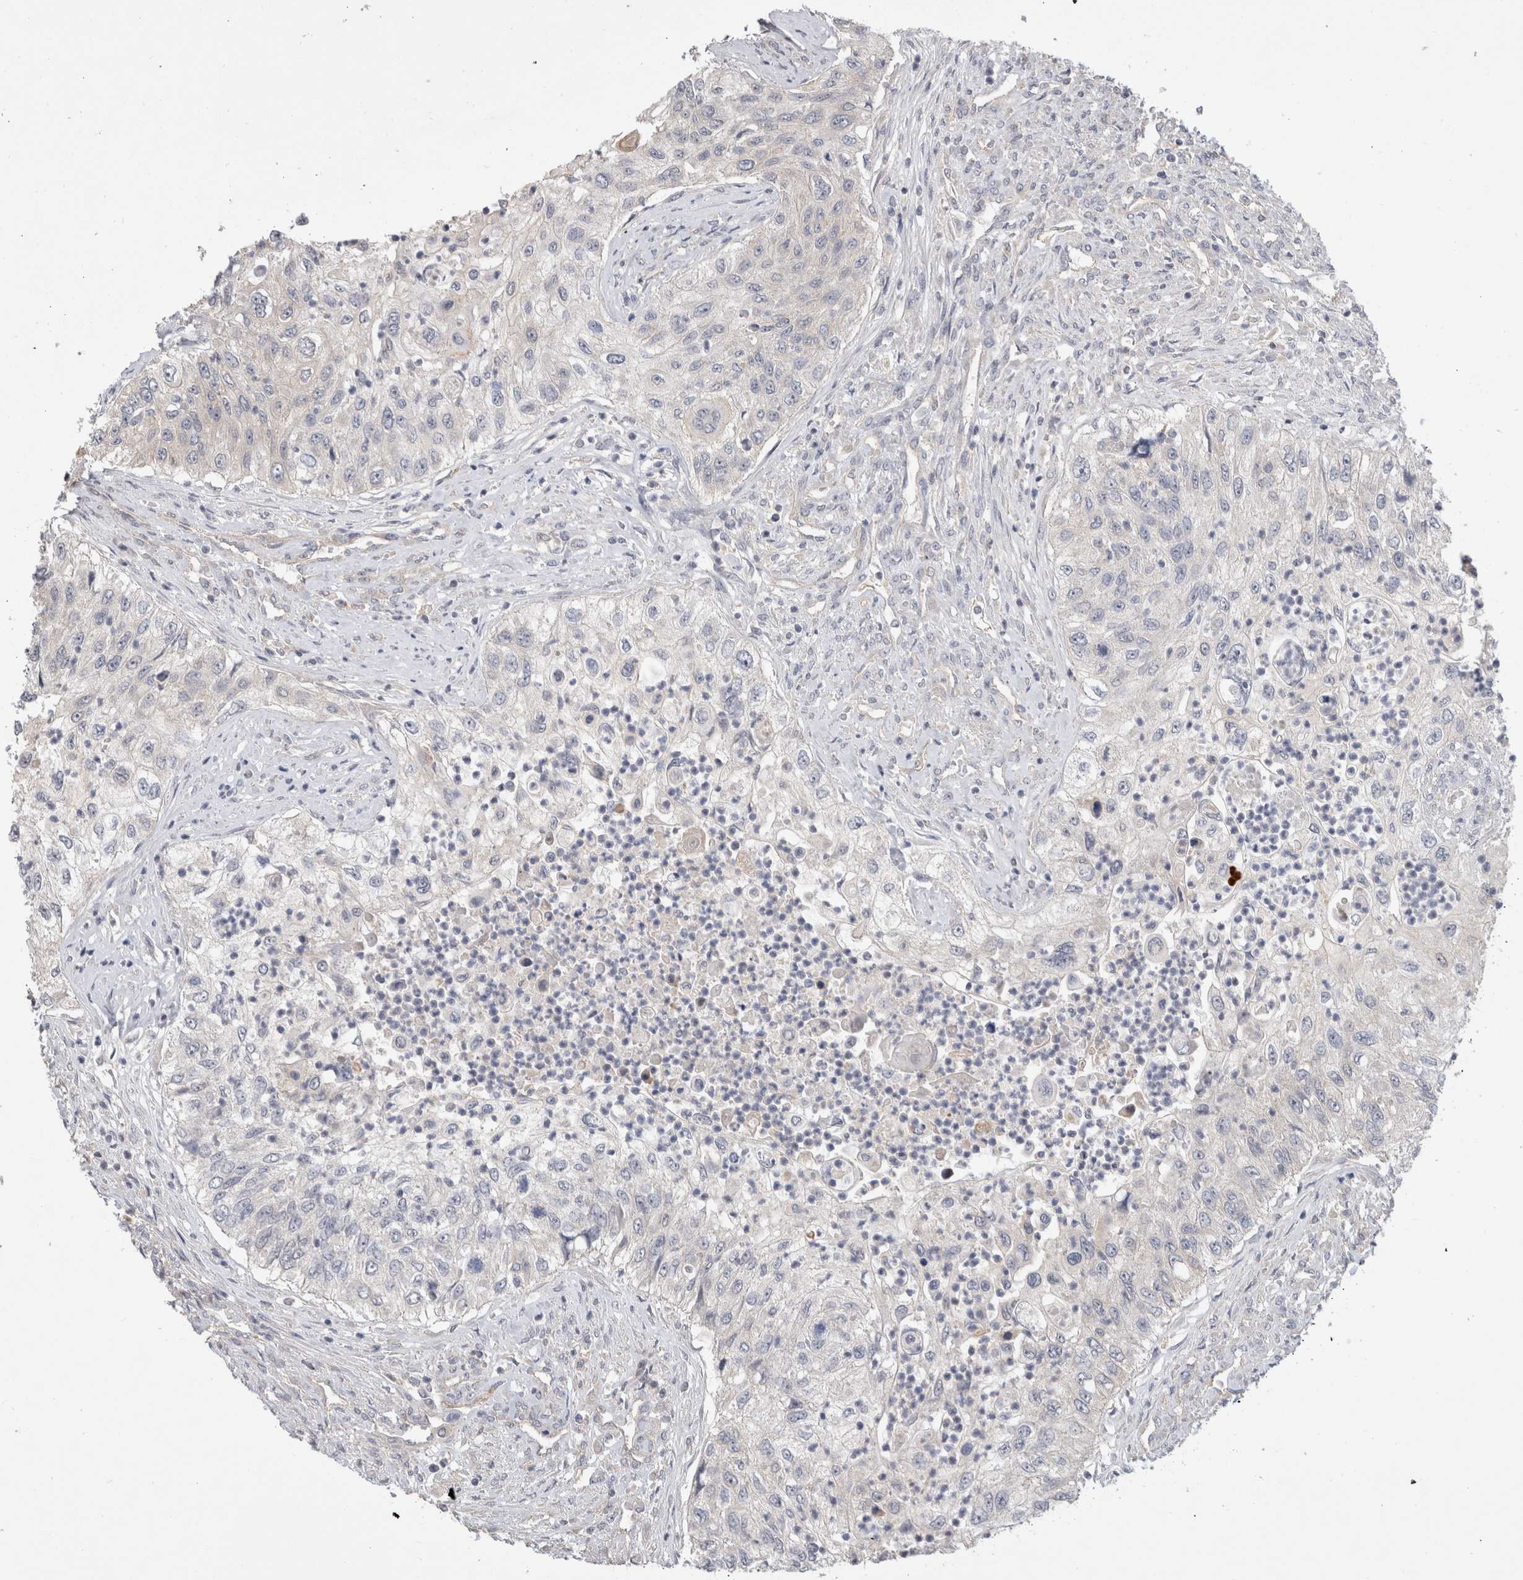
{"staining": {"intensity": "negative", "quantity": "none", "location": "none"}, "tissue": "urothelial cancer", "cell_type": "Tumor cells", "image_type": "cancer", "snomed": [{"axis": "morphology", "description": "Urothelial carcinoma, High grade"}, {"axis": "topography", "description": "Urinary bladder"}], "caption": "Immunohistochemistry (IHC) photomicrograph of human urothelial cancer stained for a protein (brown), which displays no staining in tumor cells.", "gene": "CERS3", "patient": {"sex": "female", "age": 60}}